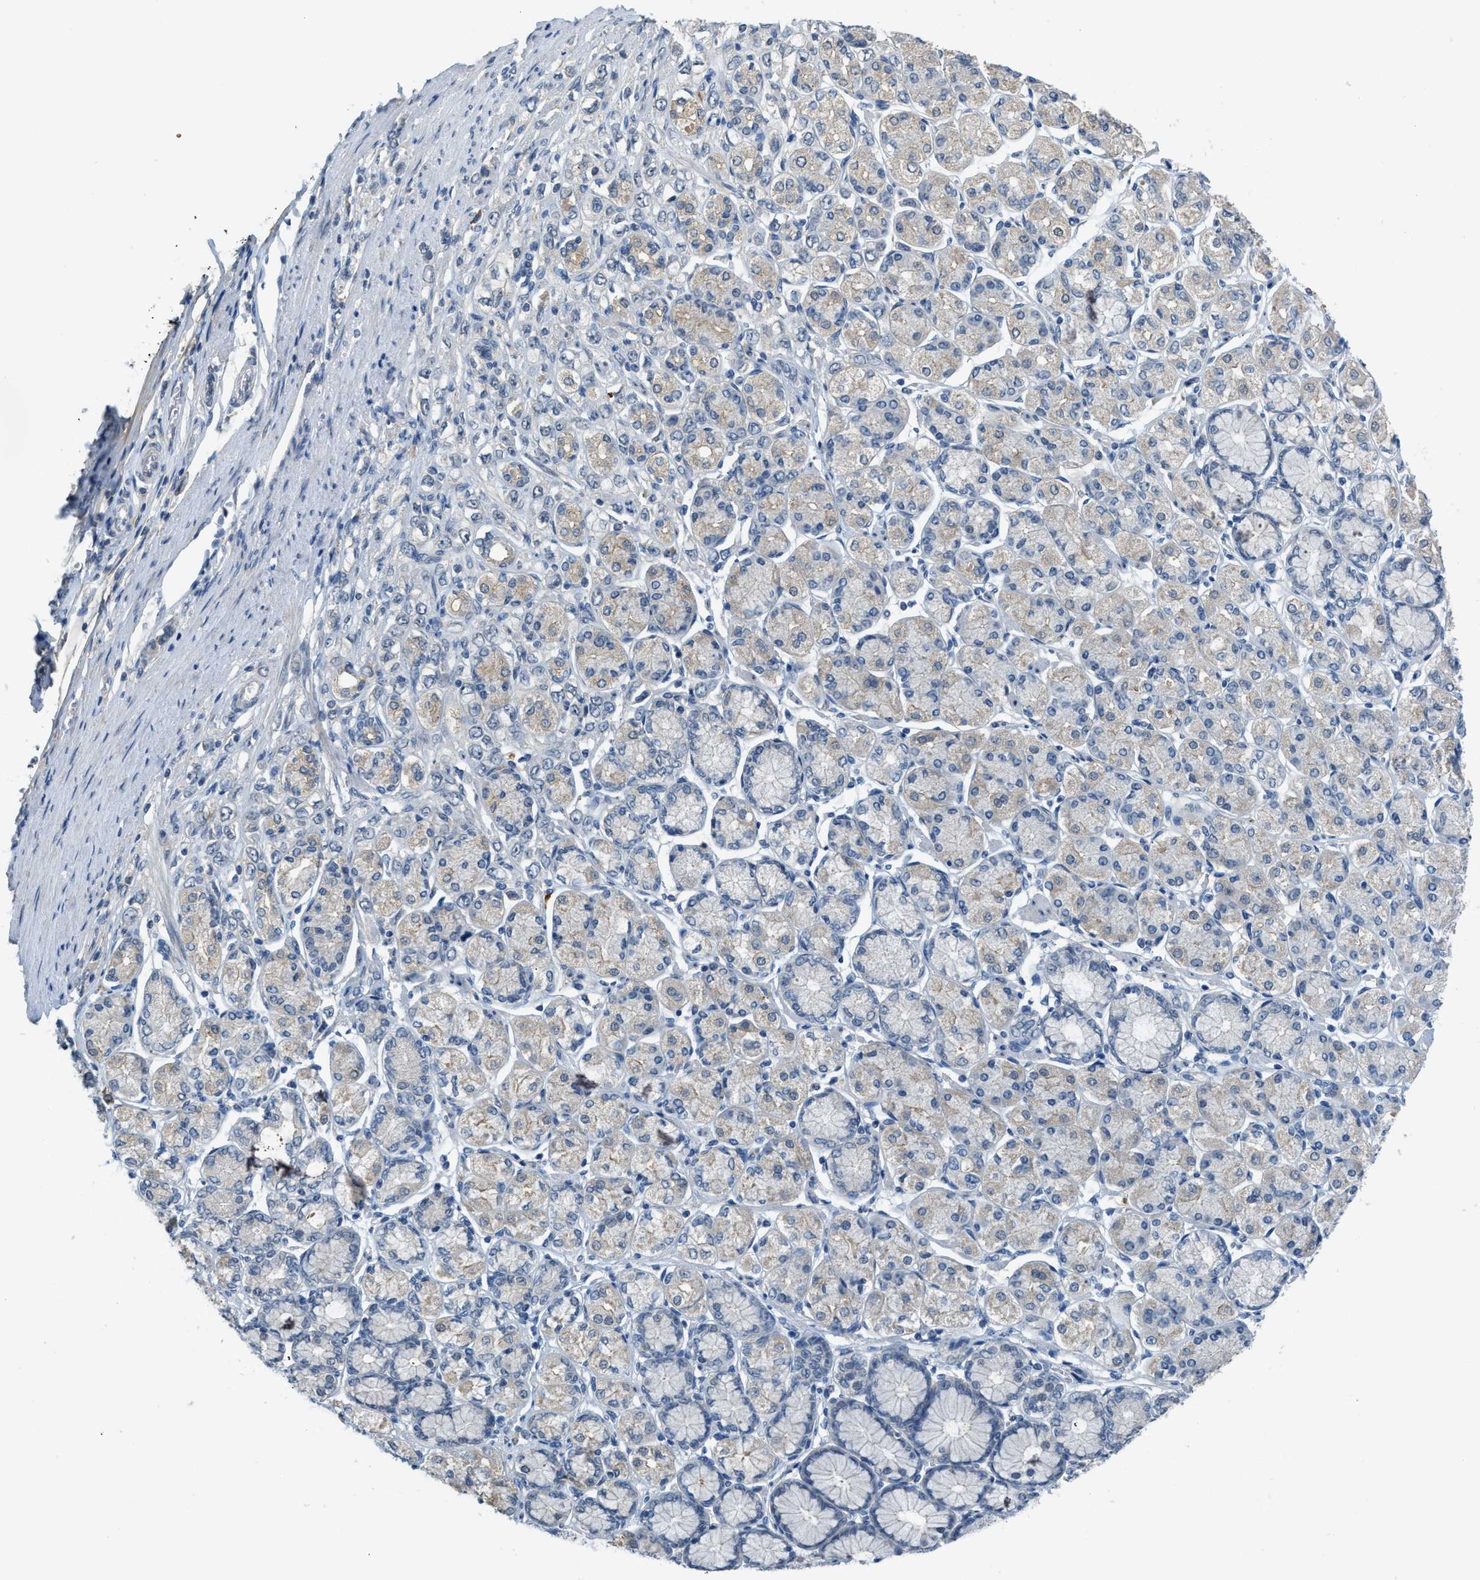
{"staining": {"intensity": "weak", "quantity": "25%-75%", "location": "cytoplasmic/membranous"}, "tissue": "stomach cancer", "cell_type": "Tumor cells", "image_type": "cancer", "snomed": [{"axis": "morphology", "description": "Adenocarcinoma, NOS"}, {"axis": "topography", "description": "Stomach"}], "caption": "This micrograph exhibits immunohistochemistry staining of stomach cancer, with low weak cytoplasmic/membranous staining in about 25%-75% of tumor cells.", "gene": "TMEM154", "patient": {"sex": "female", "age": 65}}